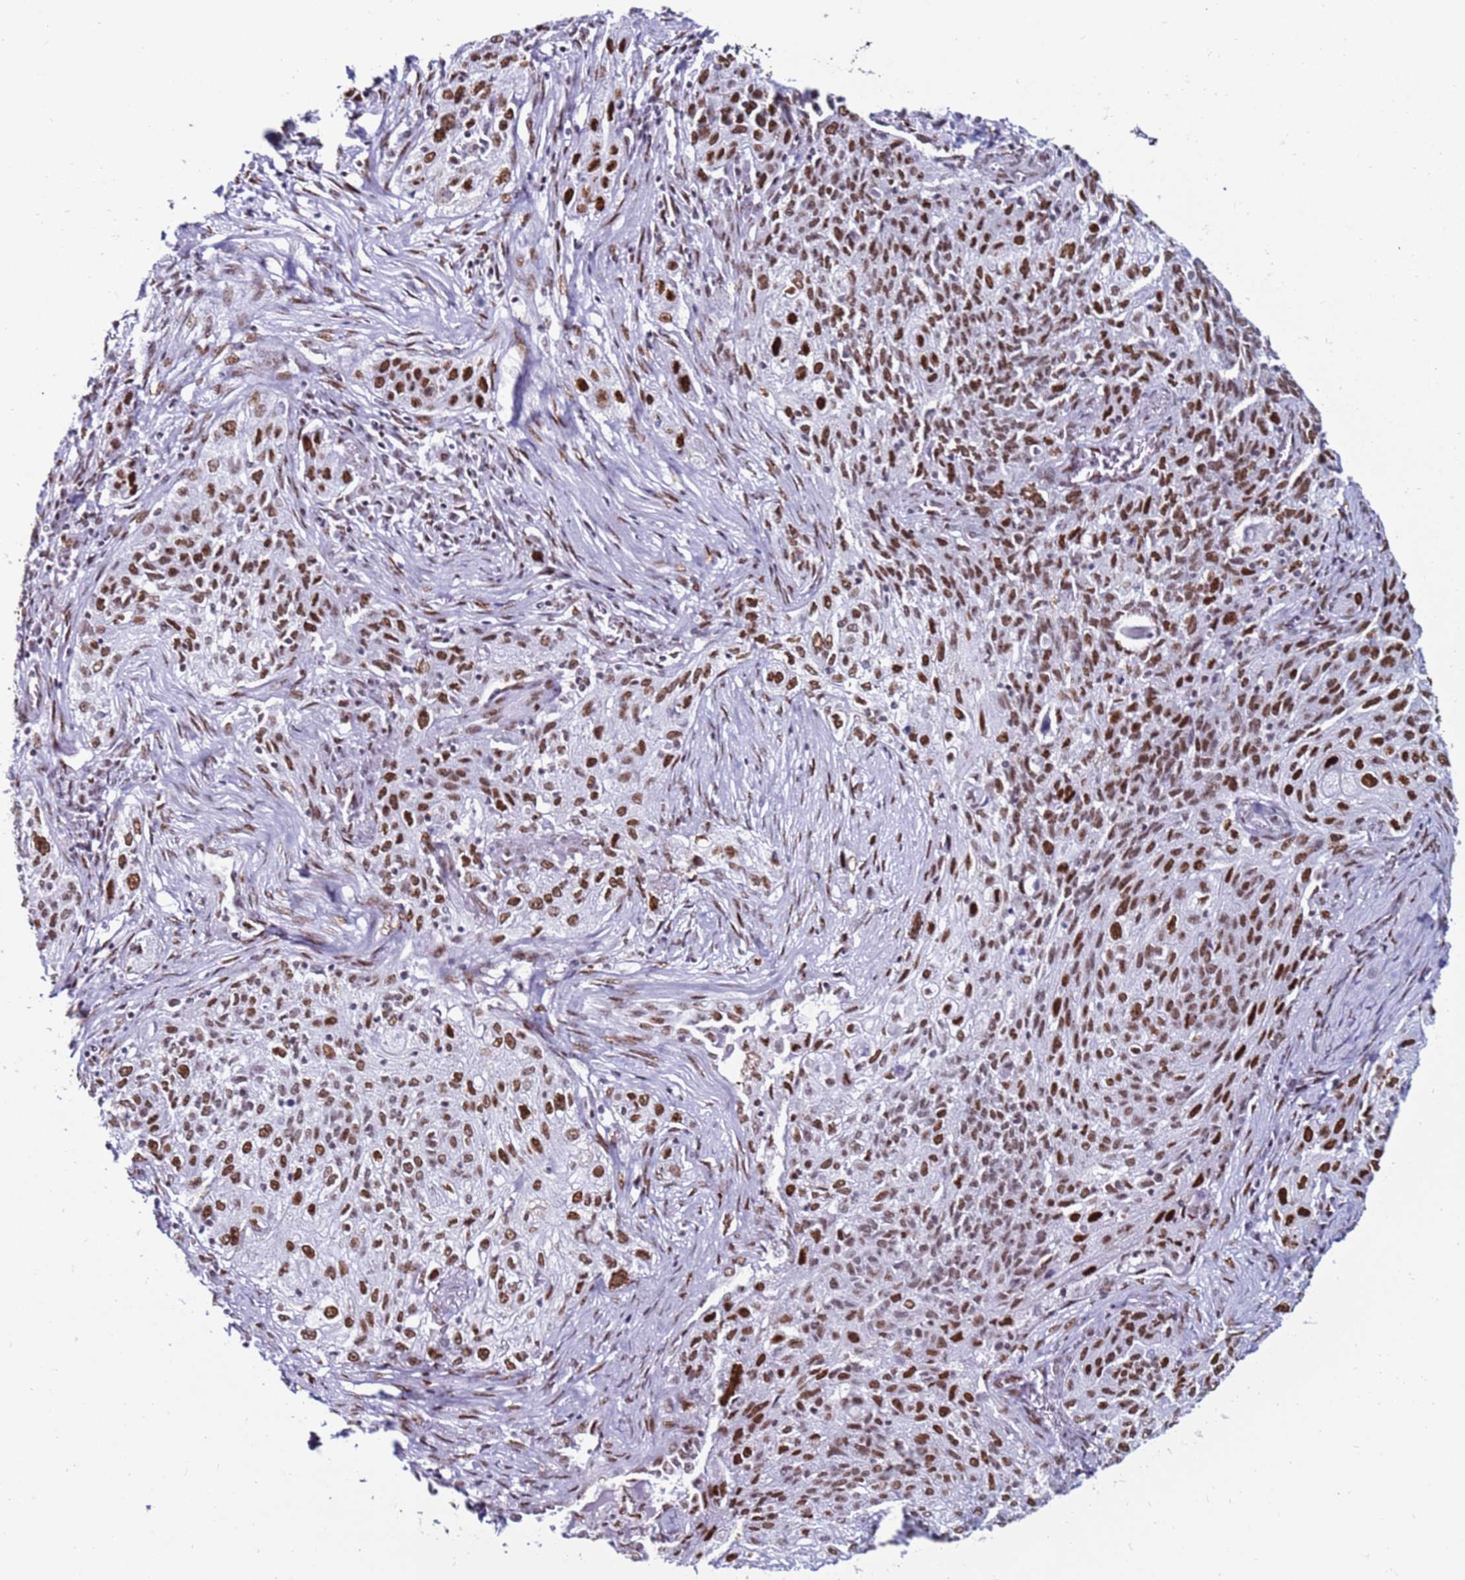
{"staining": {"intensity": "strong", "quantity": ">75%", "location": "nuclear"}, "tissue": "lung cancer", "cell_type": "Tumor cells", "image_type": "cancer", "snomed": [{"axis": "morphology", "description": "Squamous cell carcinoma, NOS"}, {"axis": "topography", "description": "Lung"}], "caption": "Human lung cancer stained with a brown dye shows strong nuclear positive expression in about >75% of tumor cells.", "gene": "KPNA4", "patient": {"sex": "female", "age": 69}}